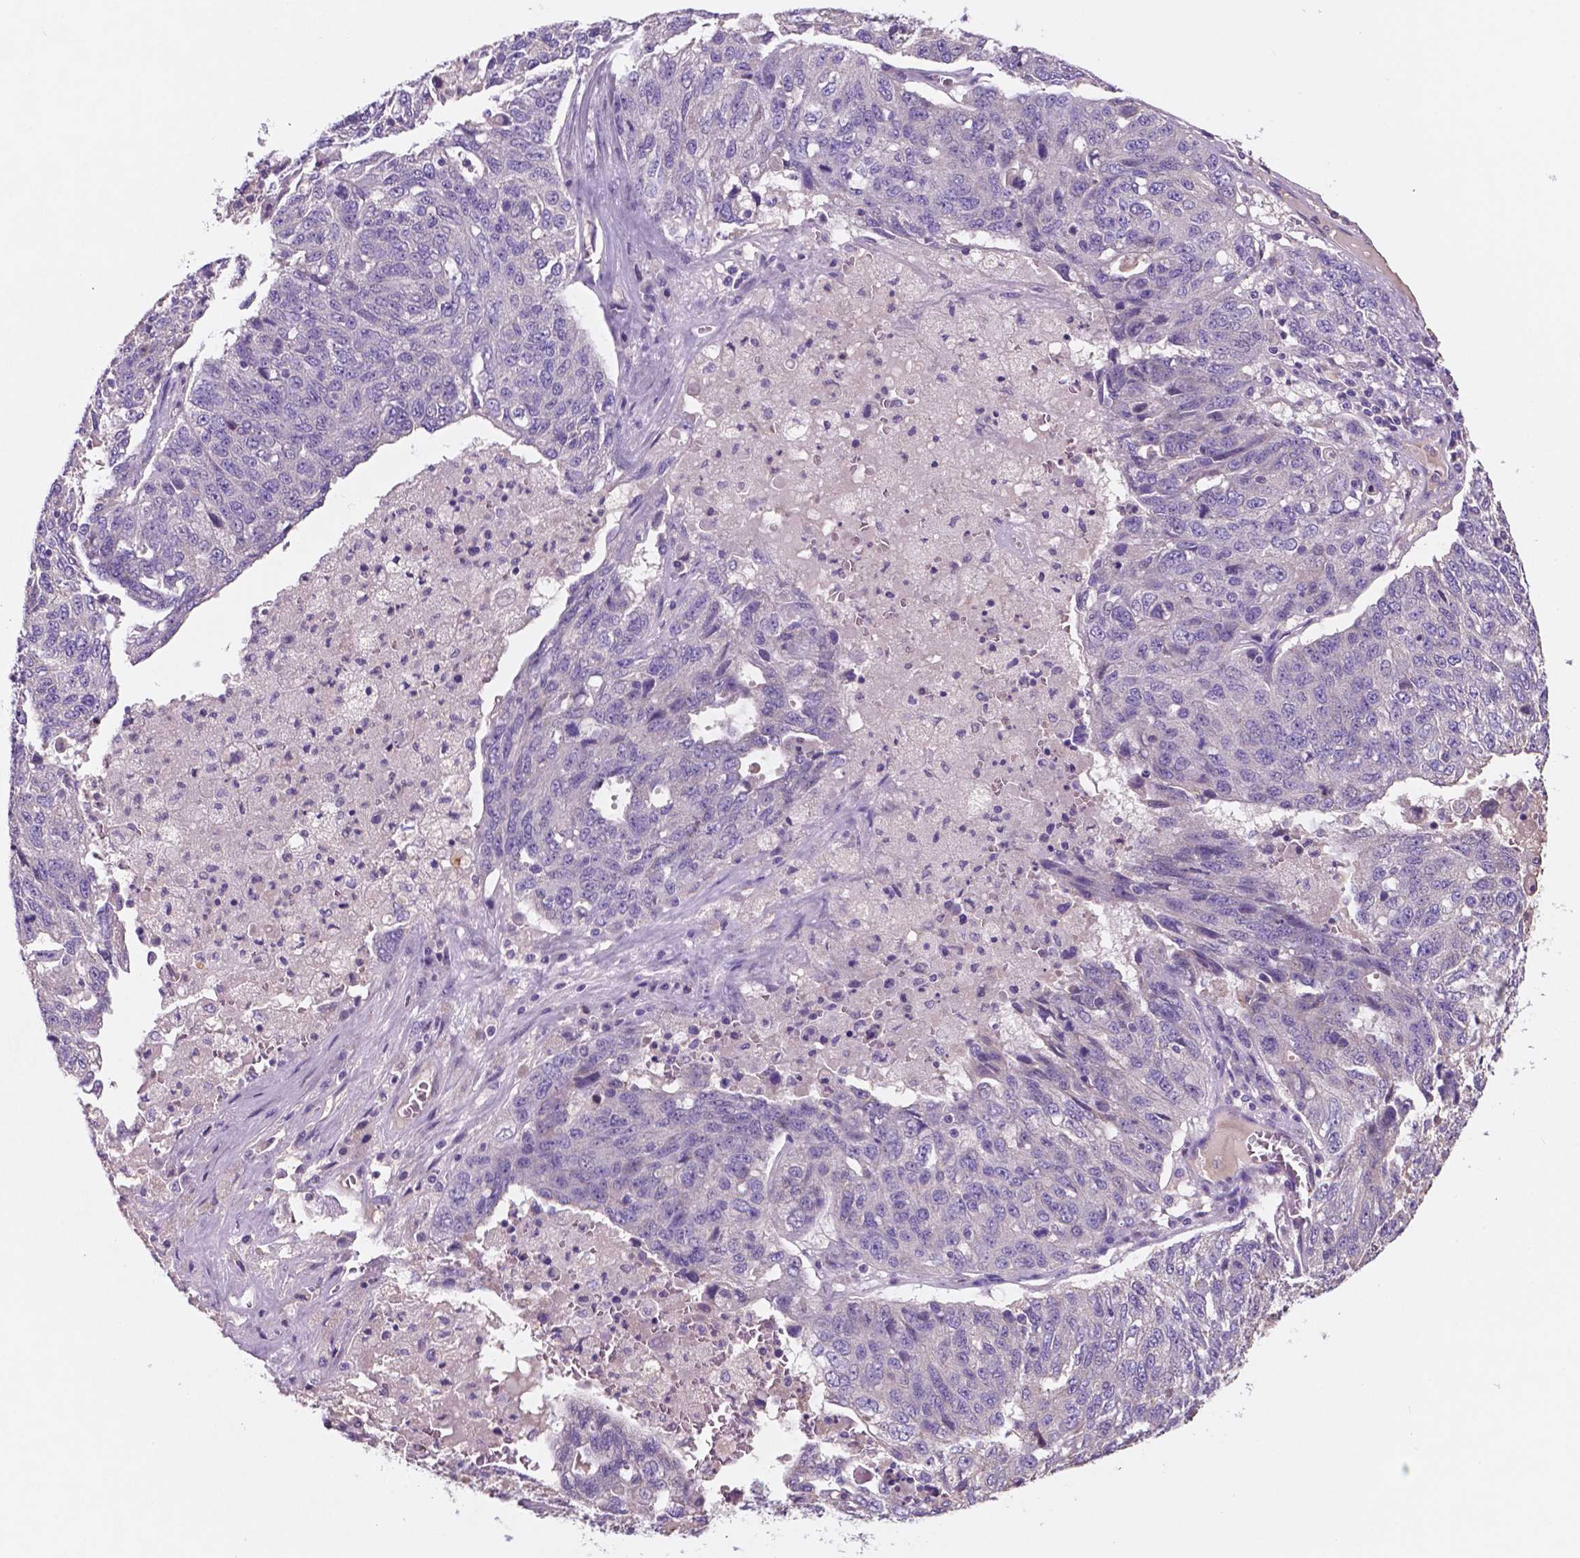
{"staining": {"intensity": "negative", "quantity": "none", "location": "none"}, "tissue": "ovarian cancer", "cell_type": "Tumor cells", "image_type": "cancer", "snomed": [{"axis": "morphology", "description": "Cystadenocarcinoma, serous, NOS"}, {"axis": "topography", "description": "Ovary"}], "caption": "DAB (3,3'-diaminobenzidine) immunohistochemical staining of ovarian cancer demonstrates no significant positivity in tumor cells. (DAB IHC, high magnification).", "gene": "MKRN2OS", "patient": {"sex": "female", "age": 71}}